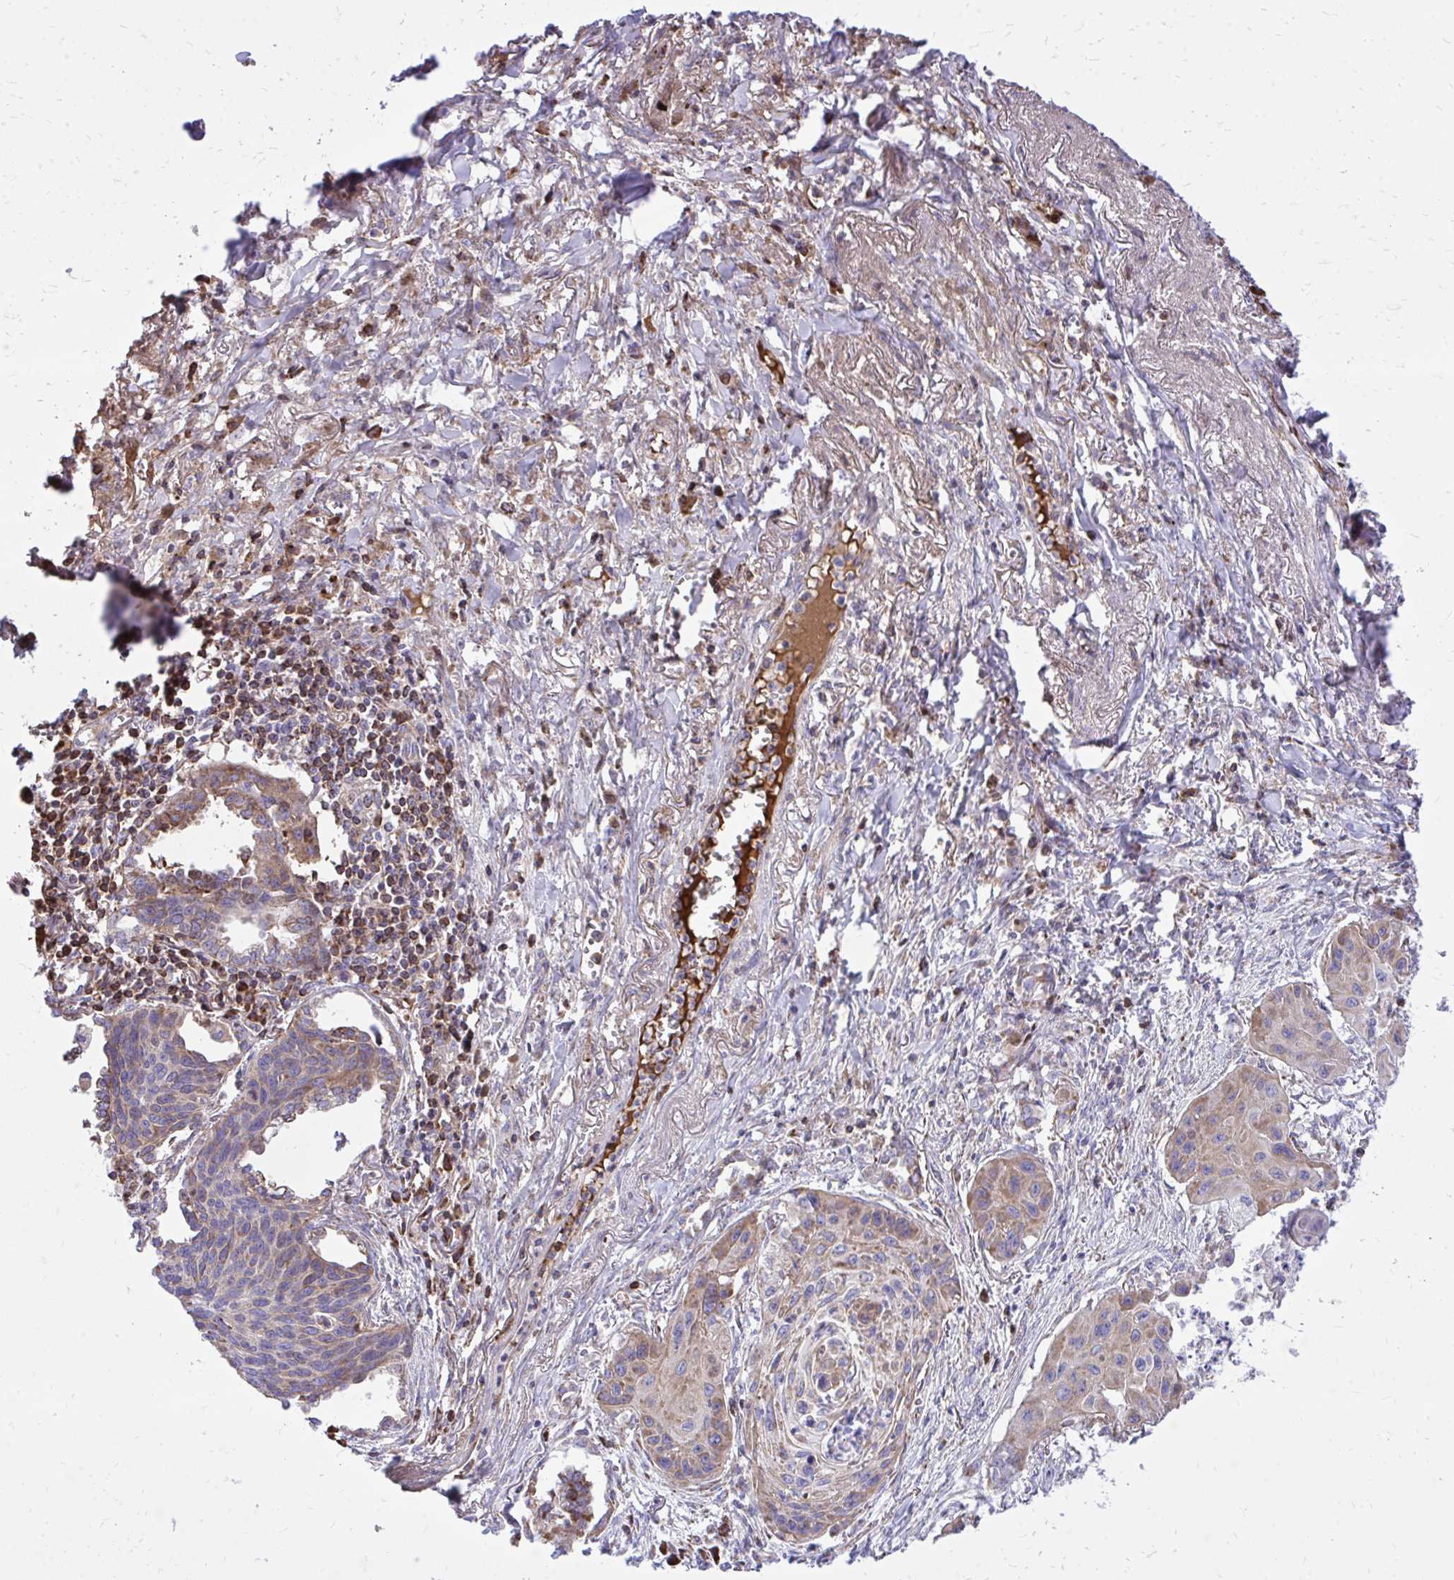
{"staining": {"intensity": "weak", "quantity": ">75%", "location": "cytoplasmic/membranous"}, "tissue": "lung cancer", "cell_type": "Tumor cells", "image_type": "cancer", "snomed": [{"axis": "morphology", "description": "Squamous cell carcinoma, NOS"}, {"axis": "topography", "description": "Lung"}], "caption": "Human lung cancer stained with a brown dye shows weak cytoplasmic/membranous positive staining in approximately >75% of tumor cells.", "gene": "ATP13A2", "patient": {"sex": "male", "age": 71}}